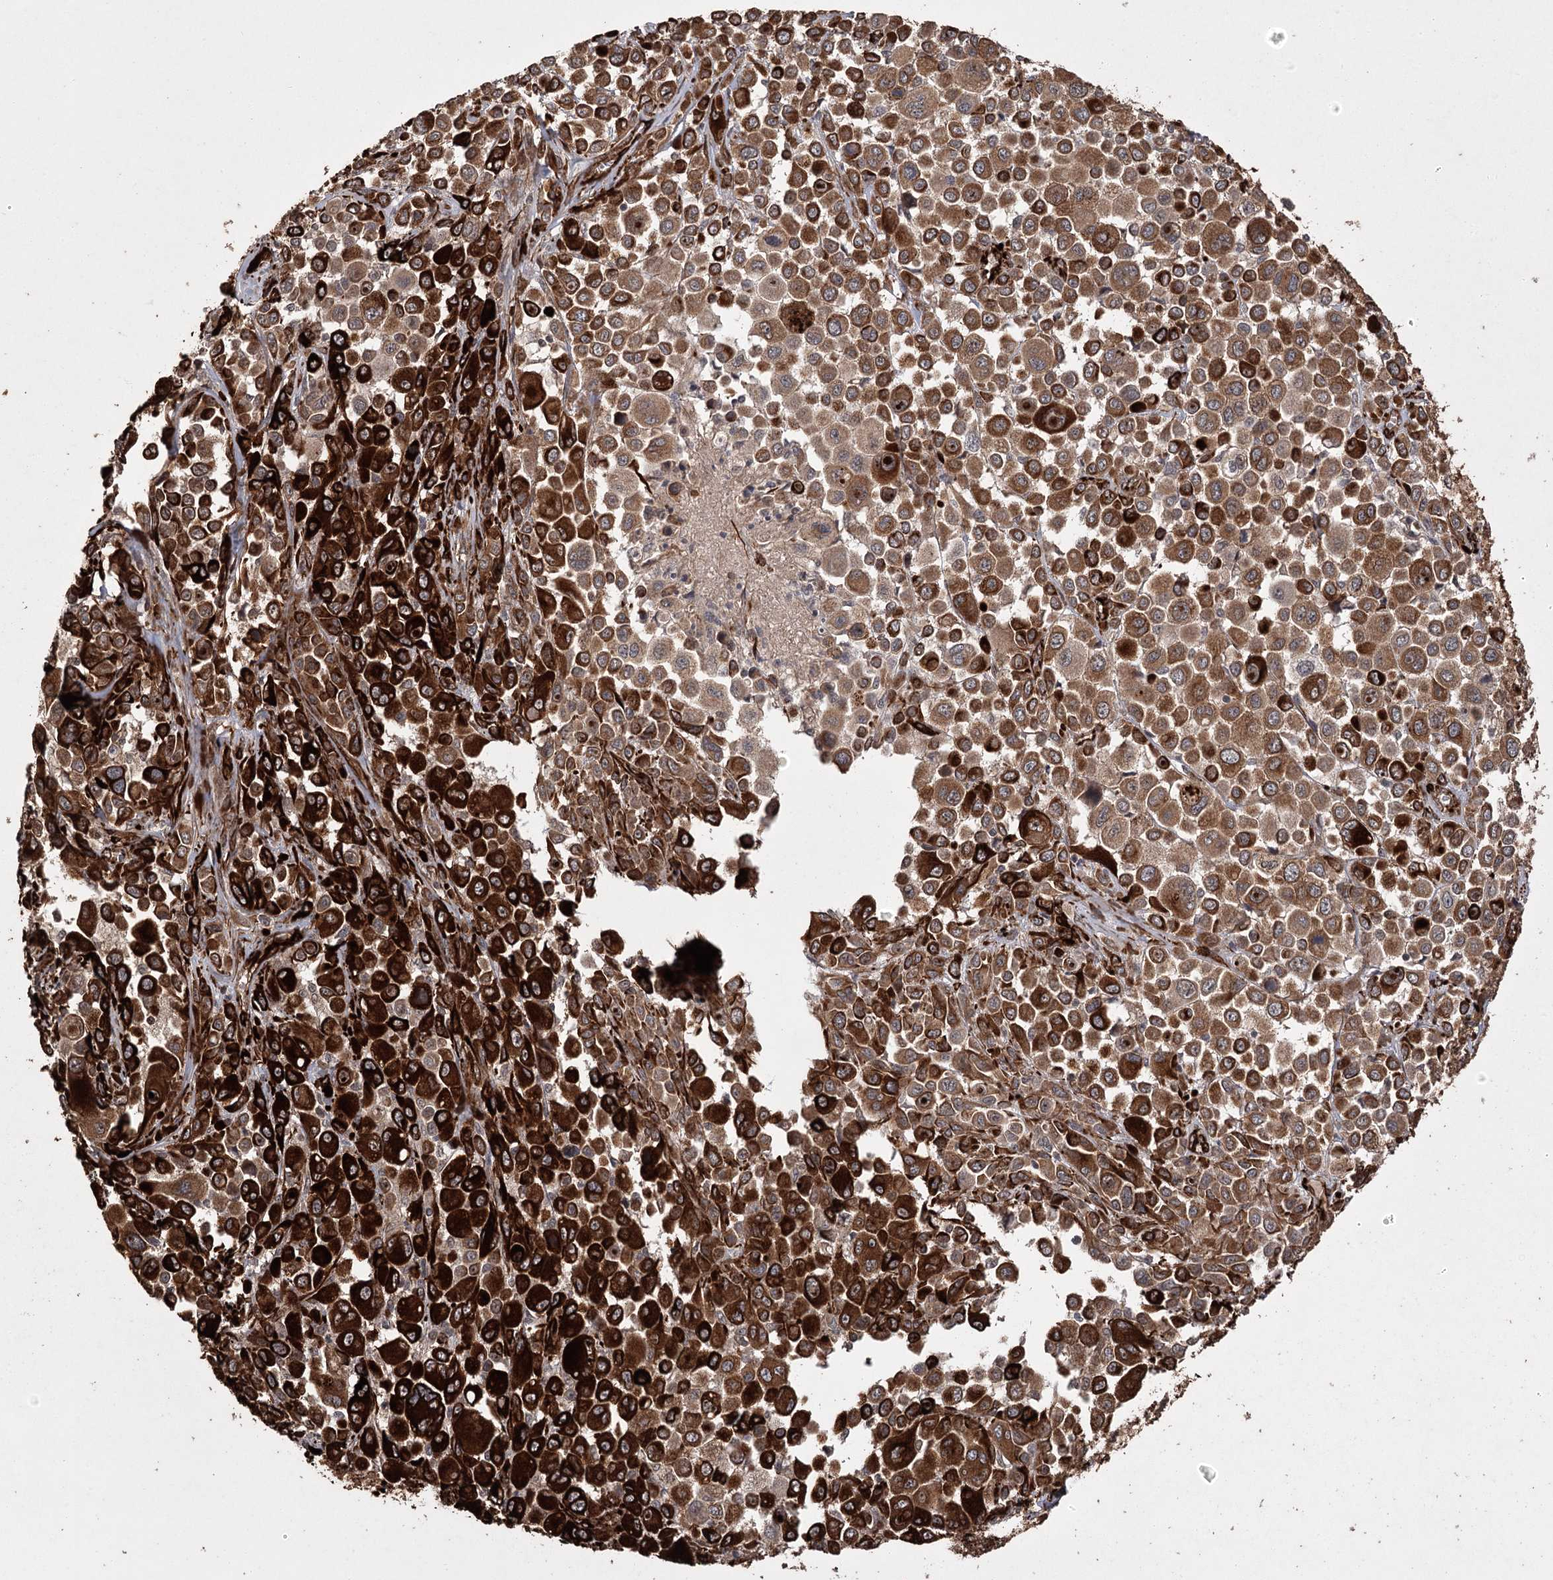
{"staining": {"intensity": "strong", "quantity": ">75%", "location": "cytoplasmic/membranous"}, "tissue": "melanoma", "cell_type": "Tumor cells", "image_type": "cancer", "snomed": [{"axis": "morphology", "description": "Malignant melanoma, NOS"}, {"axis": "topography", "description": "Skin of trunk"}], "caption": "Immunohistochemical staining of human malignant melanoma reveals strong cytoplasmic/membranous protein expression in approximately >75% of tumor cells. The staining was performed using DAB (3,3'-diaminobenzidine), with brown indicating positive protein expression. Nuclei are stained blue with hematoxylin.", "gene": "RPAP3", "patient": {"sex": "male", "age": 71}}